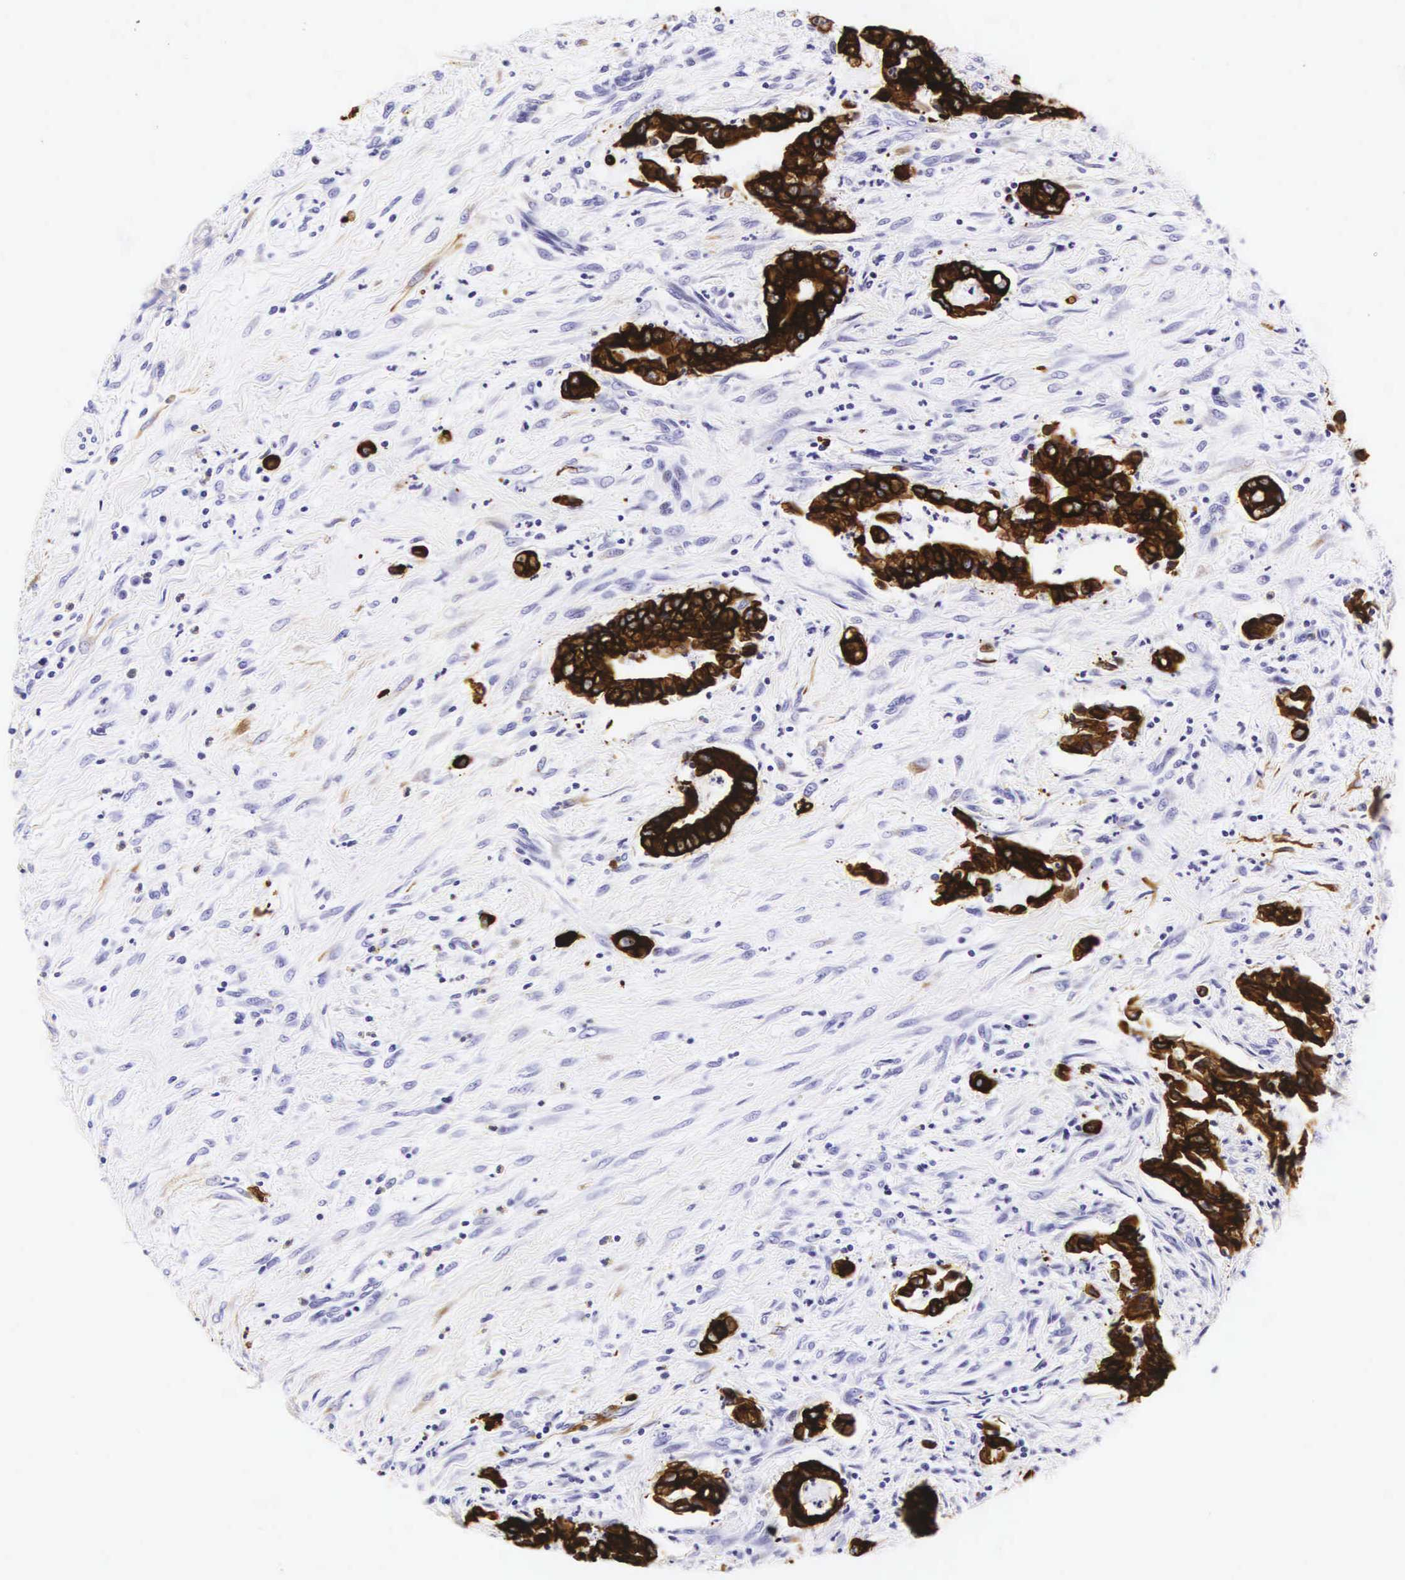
{"staining": {"intensity": "strong", "quantity": ">75%", "location": "cytoplasmic/membranous"}, "tissue": "liver cancer", "cell_type": "Tumor cells", "image_type": "cancer", "snomed": [{"axis": "morphology", "description": "Carcinoma, Hepatocellular, NOS"}, {"axis": "topography", "description": "Liver"}], "caption": "An IHC photomicrograph of tumor tissue is shown. Protein staining in brown highlights strong cytoplasmic/membranous positivity in hepatocellular carcinoma (liver) within tumor cells.", "gene": "KRT18", "patient": {"sex": "female", "age": 66}}